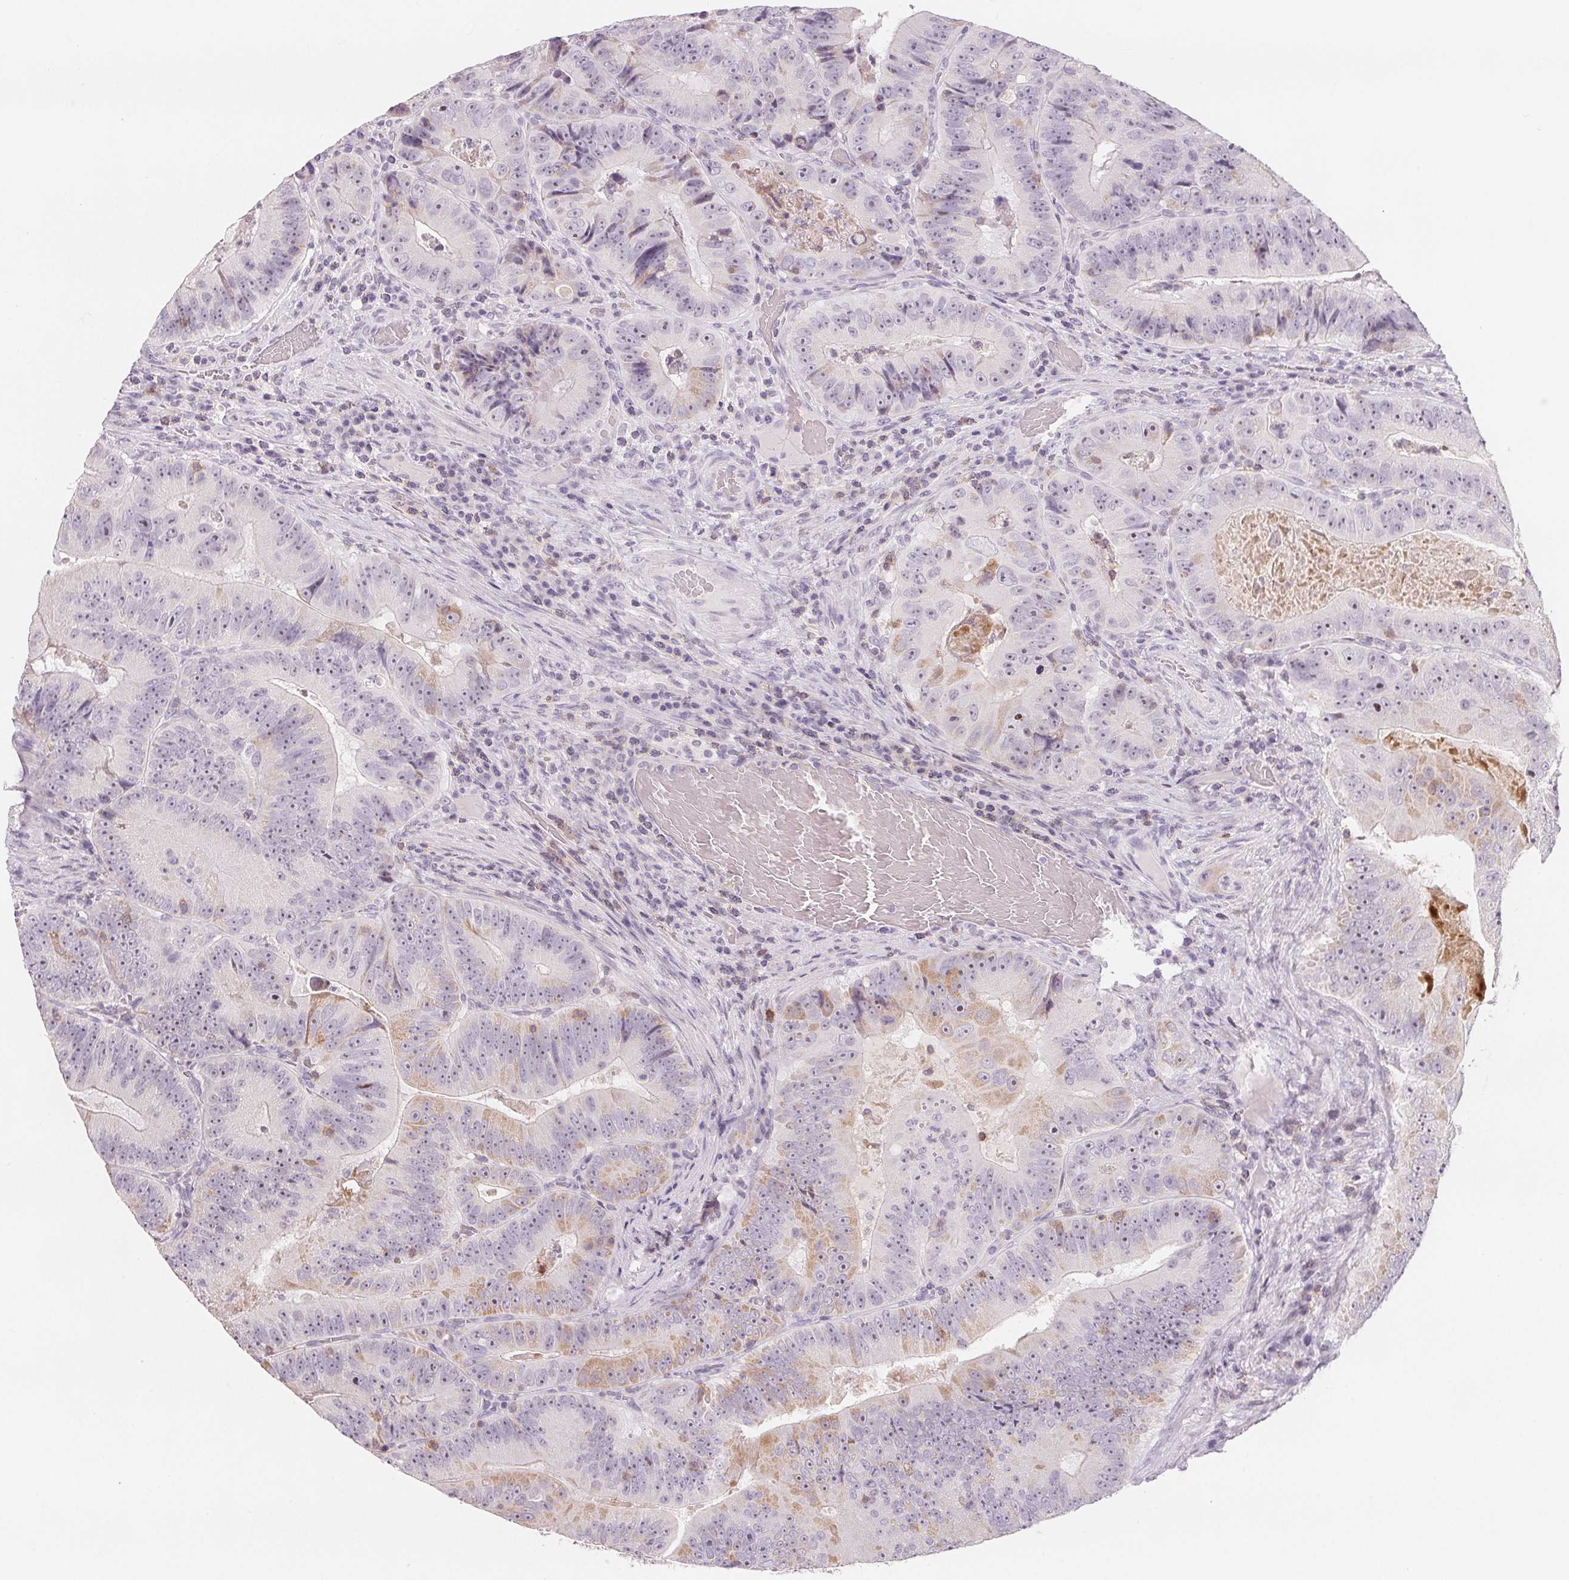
{"staining": {"intensity": "weak", "quantity": "<25%", "location": "cytoplasmic/membranous,nuclear"}, "tissue": "colorectal cancer", "cell_type": "Tumor cells", "image_type": "cancer", "snomed": [{"axis": "morphology", "description": "Adenocarcinoma, NOS"}, {"axis": "topography", "description": "Colon"}], "caption": "DAB immunohistochemical staining of colorectal cancer (adenocarcinoma) shows no significant expression in tumor cells.", "gene": "CD69", "patient": {"sex": "female", "age": 86}}